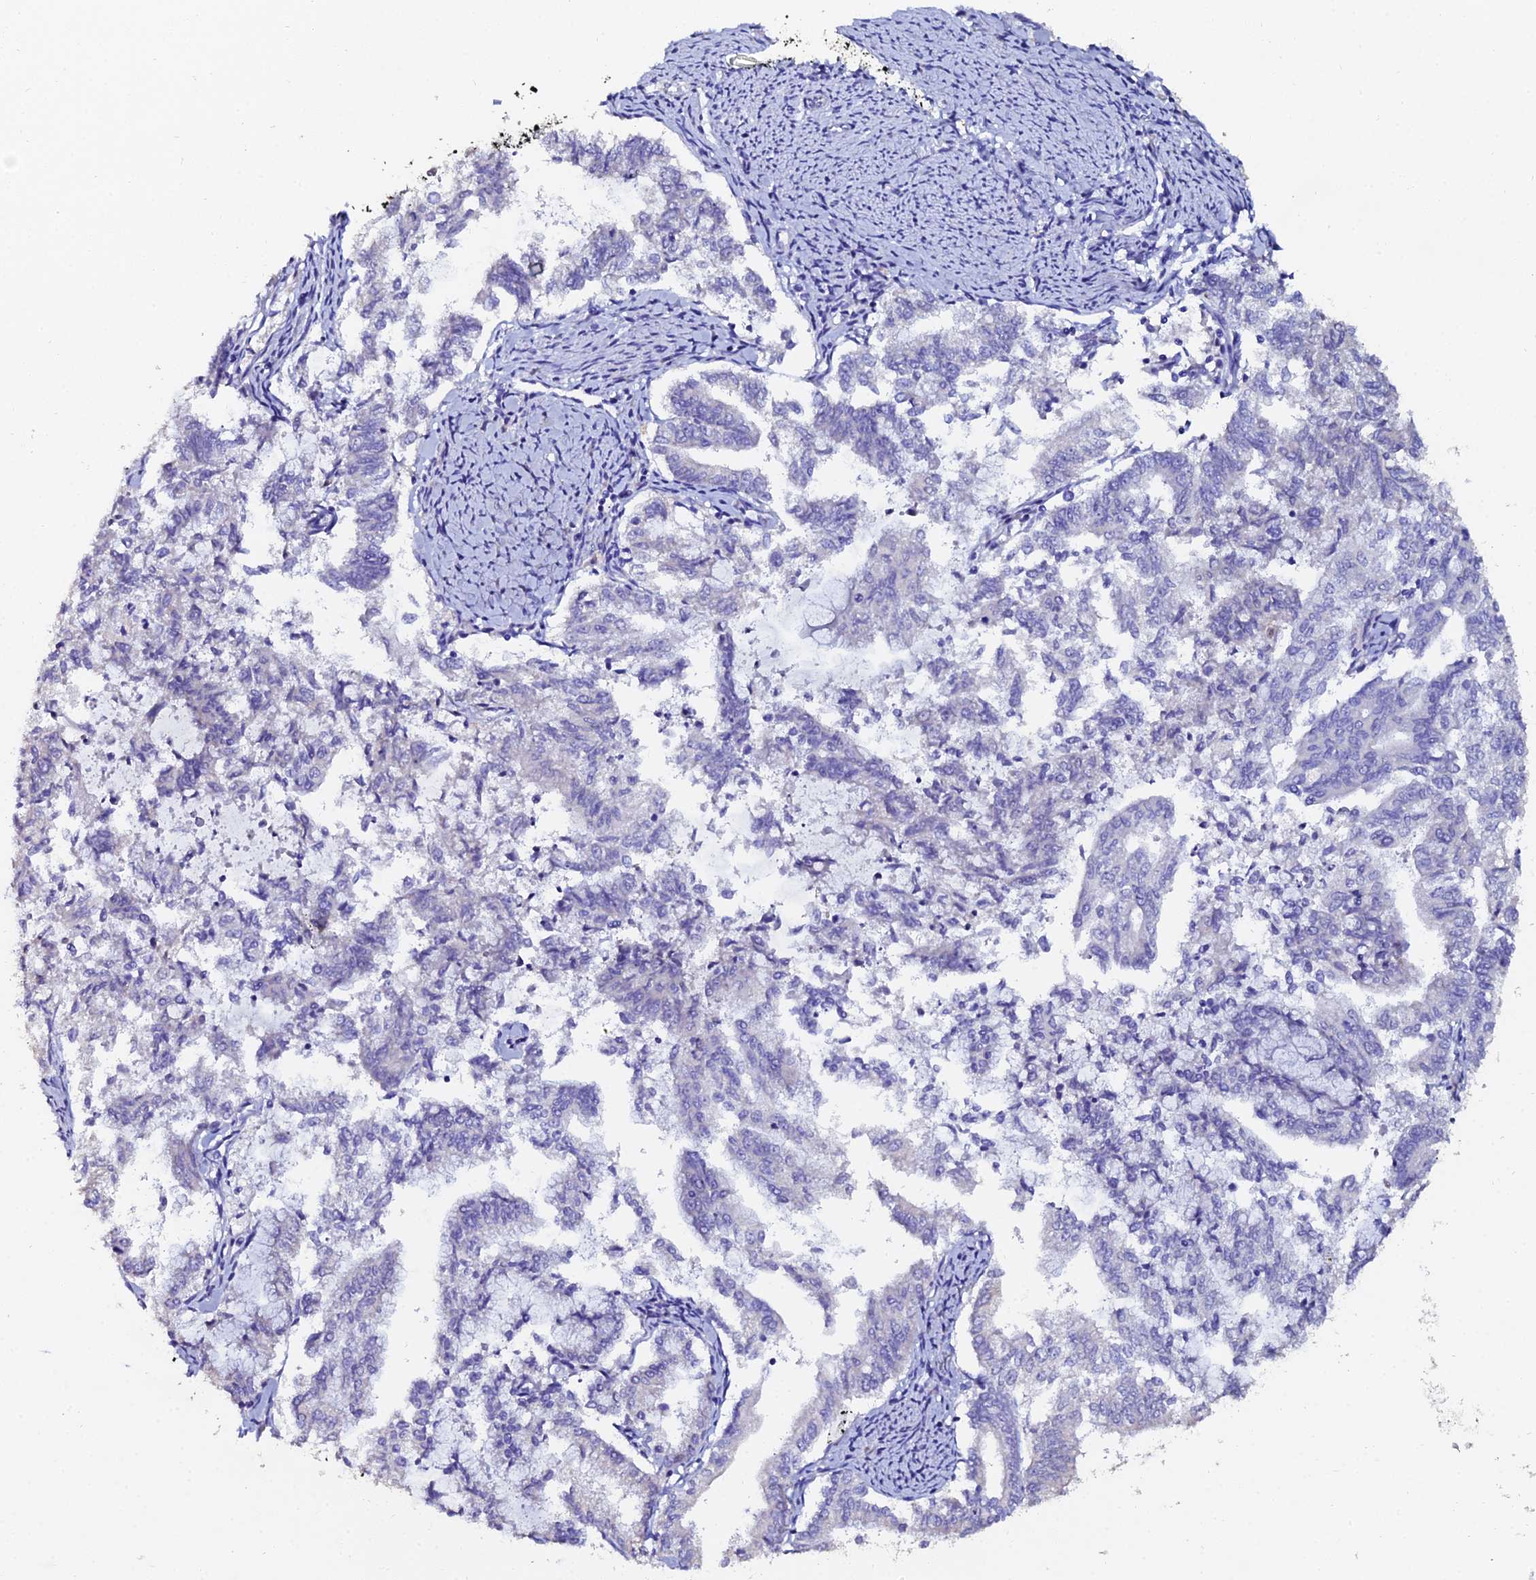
{"staining": {"intensity": "negative", "quantity": "none", "location": "none"}, "tissue": "endometrial cancer", "cell_type": "Tumor cells", "image_type": "cancer", "snomed": [{"axis": "morphology", "description": "Adenocarcinoma, NOS"}, {"axis": "topography", "description": "Endometrium"}], "caption": "Immunohistochemistry micrograph of neoplastic tissue: endometrial adenocarcinoma stained with DAB exhibits no significant protein positivity in tumor cells.", "gene": "ESRRG", "patient": {"sex": "female", "age": 79}}